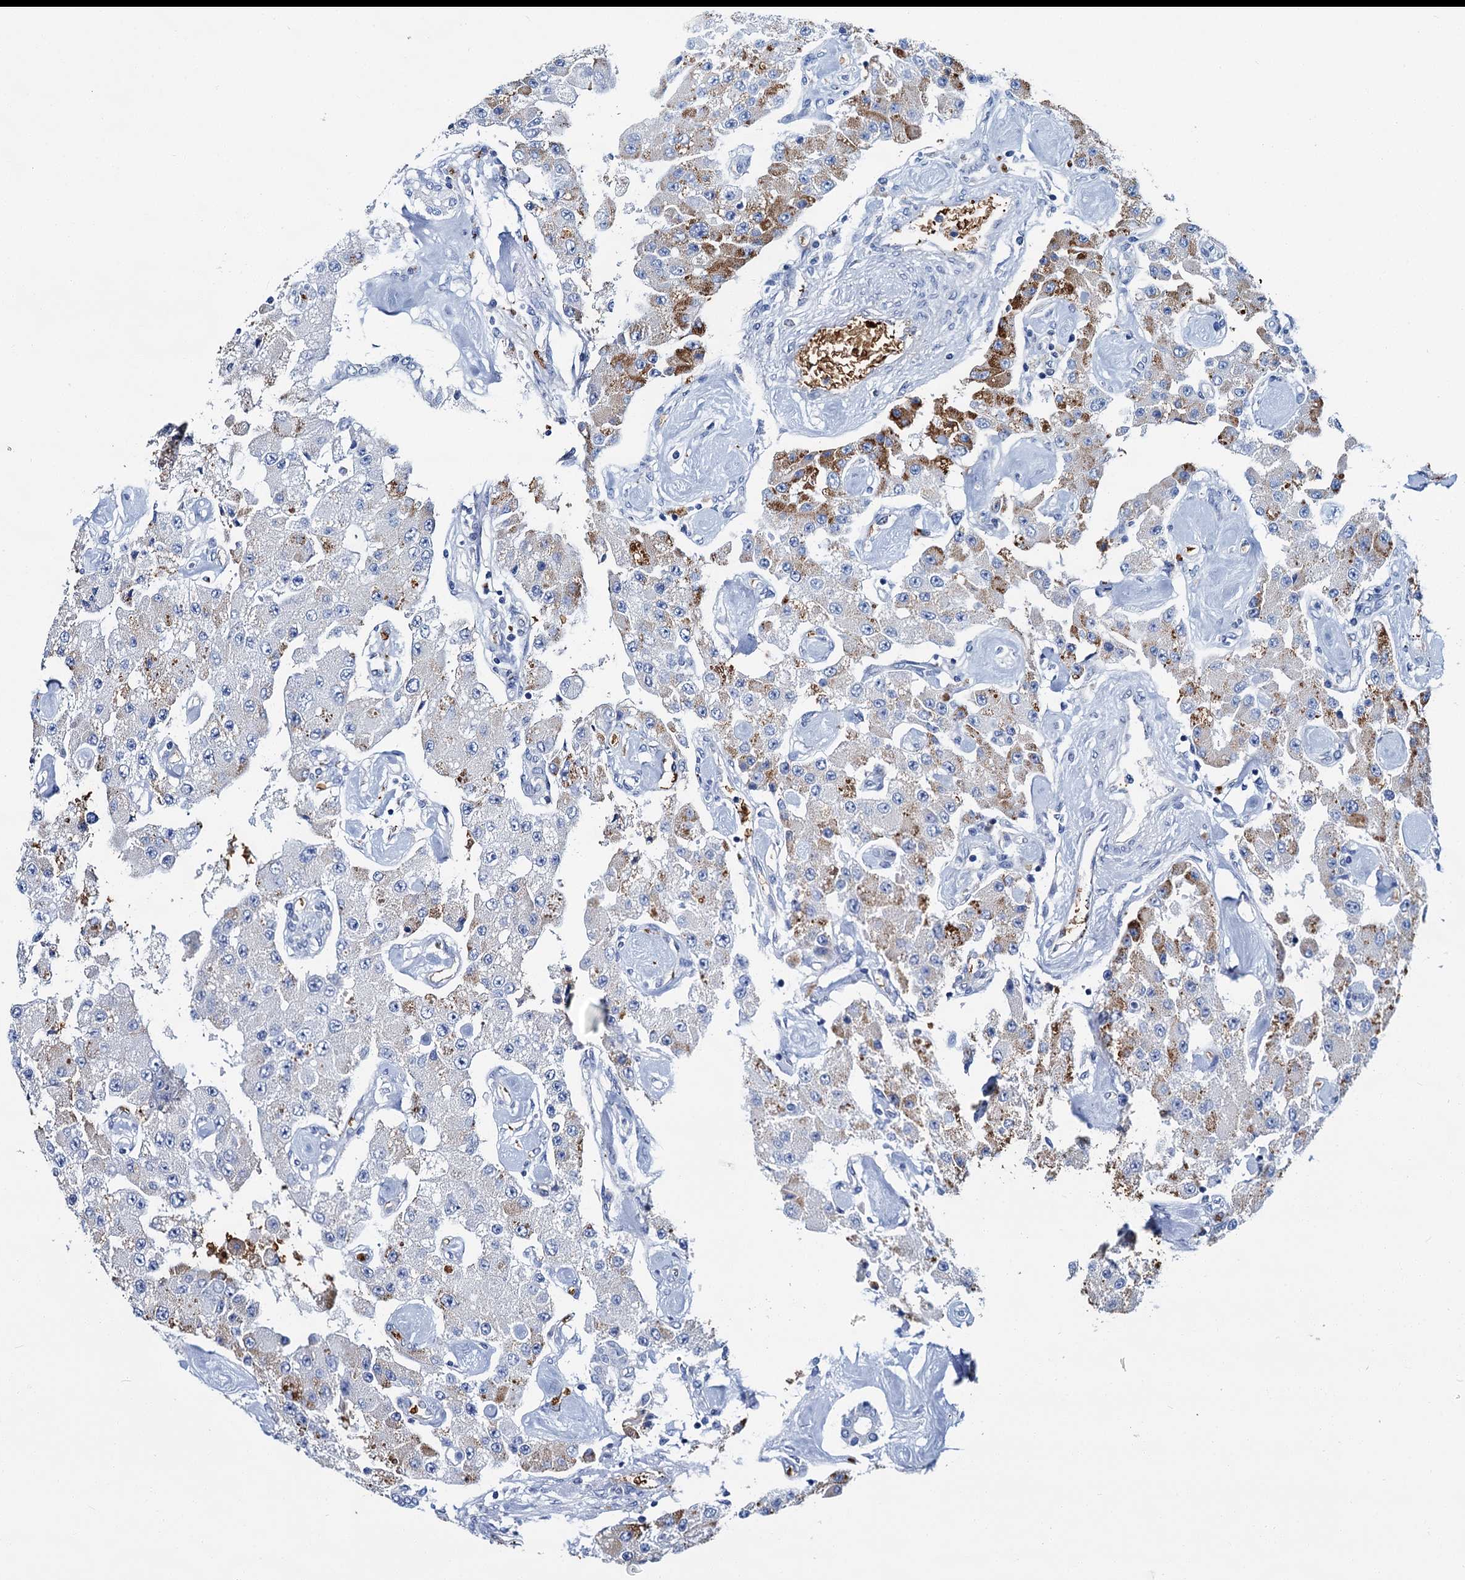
{"staining": {"intensity": "moderate", "quantity": "<25%", "location": "cytoplasmic/membranous"}, "tissue": "carcinoid", "cell_type": "Tumor cells", "image_type": "cancer", "snomed": [{"axis": "morphology", "description": "Carcinoid, malignant, NOS"}, {"axis": "topography", "description": "Pancreas"}], "caption": "Malignant carcinoid stained with IHC displays moderate cytoplasmic/membranous staining in approximately <25% of tumor cells.", "gene": "ATG2A", "patient": {"sex": "male", "age": 41}}